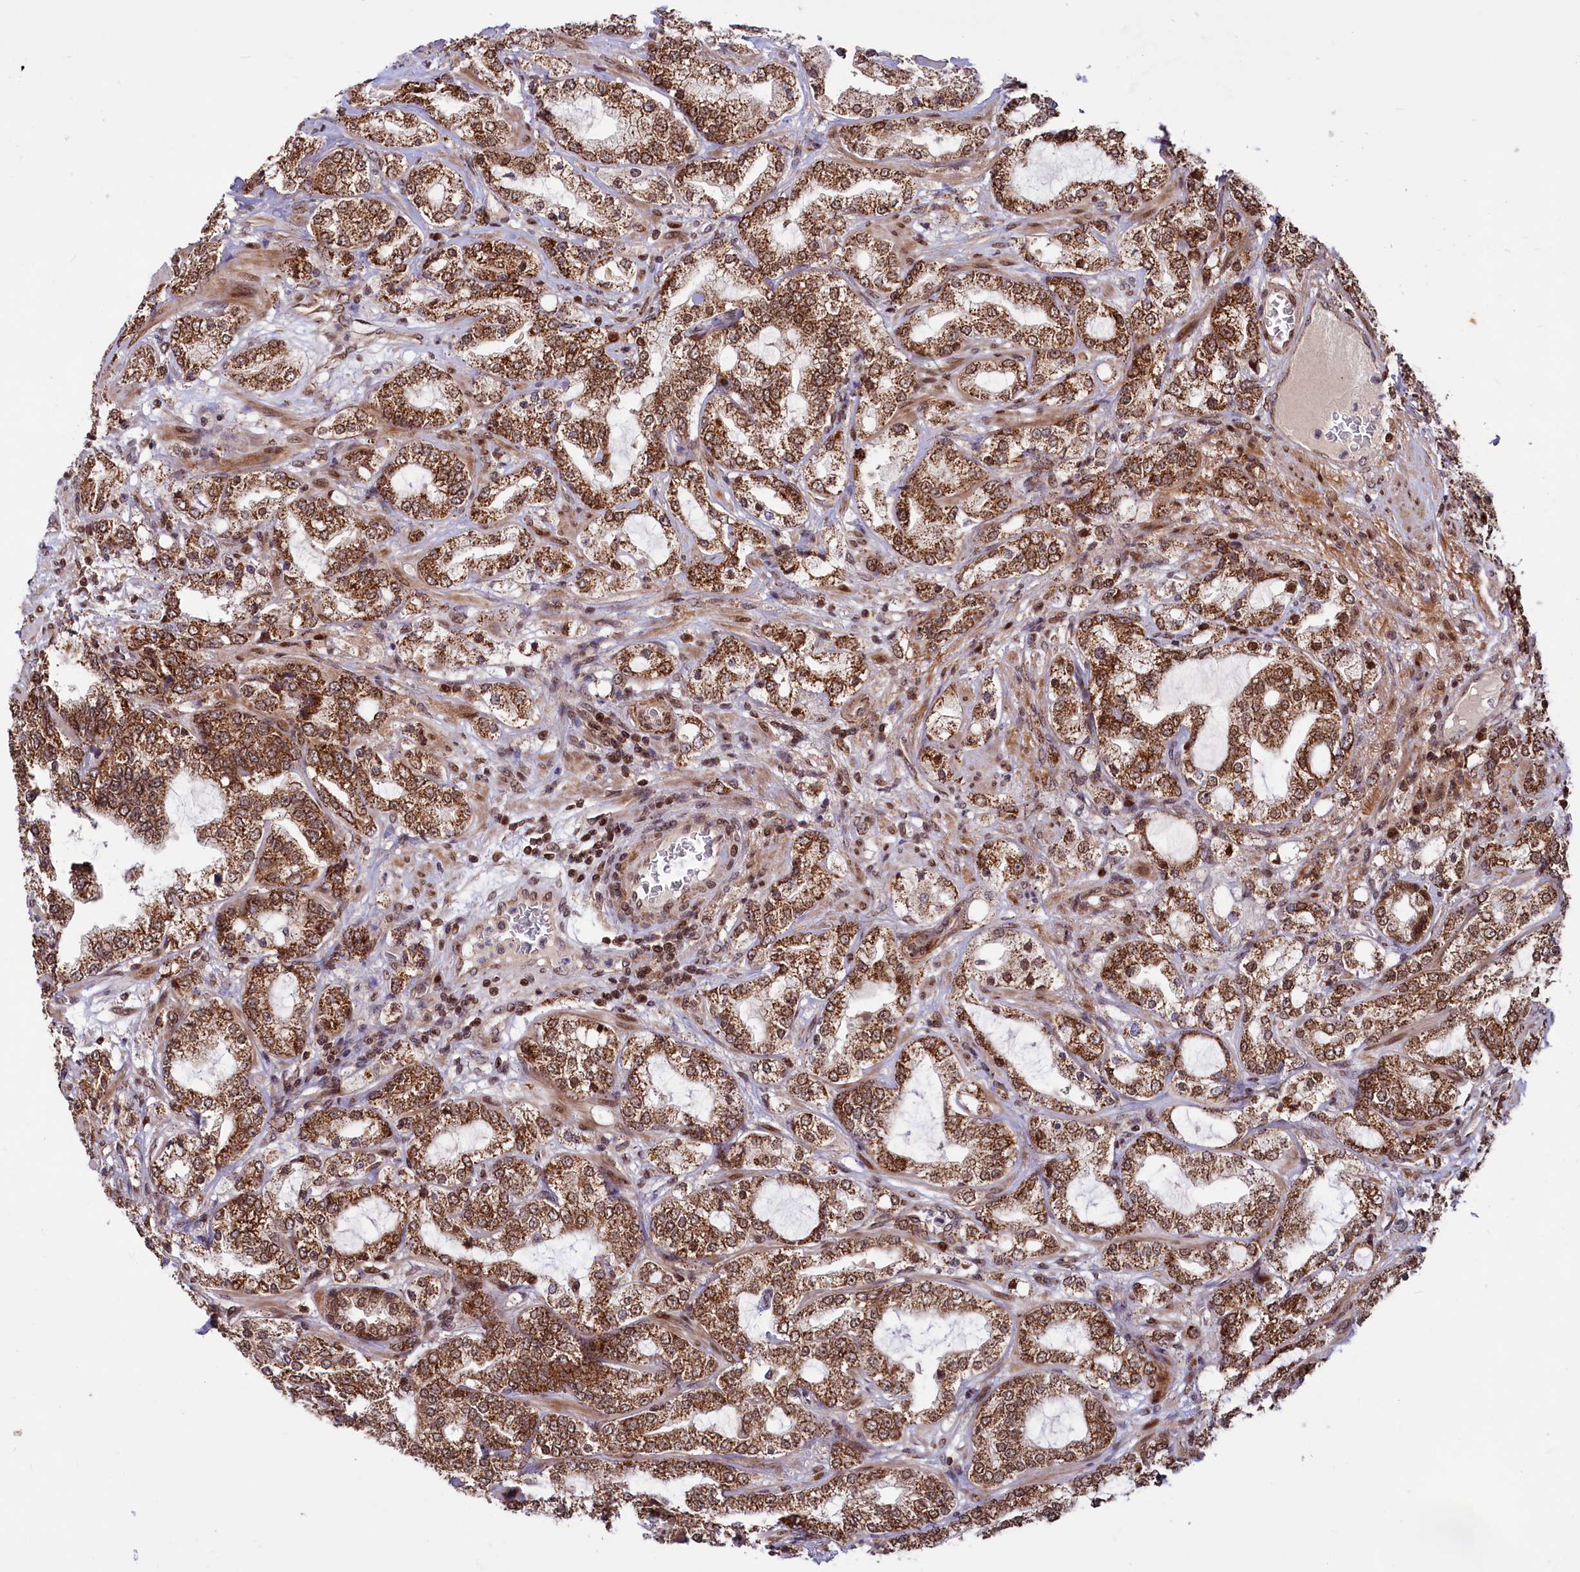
{"staining": {"intensity": "moderate", "quantity": ">75%", "location": "cytoplasmic/membranous"}, "tissue": "prostate cancer", "cell_type": "Tumor cells", "image_type": "cancer", "snomed": [{"axis": "morphology", "description": "Adenocarcinoma, High grade"}, {"axis": "topography", "description": "Prostate"}], "caption": "Moderate cytoplasmic/membranous positivity is present in about >75% of tumor cells in prostate cancer.", "gene": "PHC3", "patient": {"sex": "male", "age": 64}}